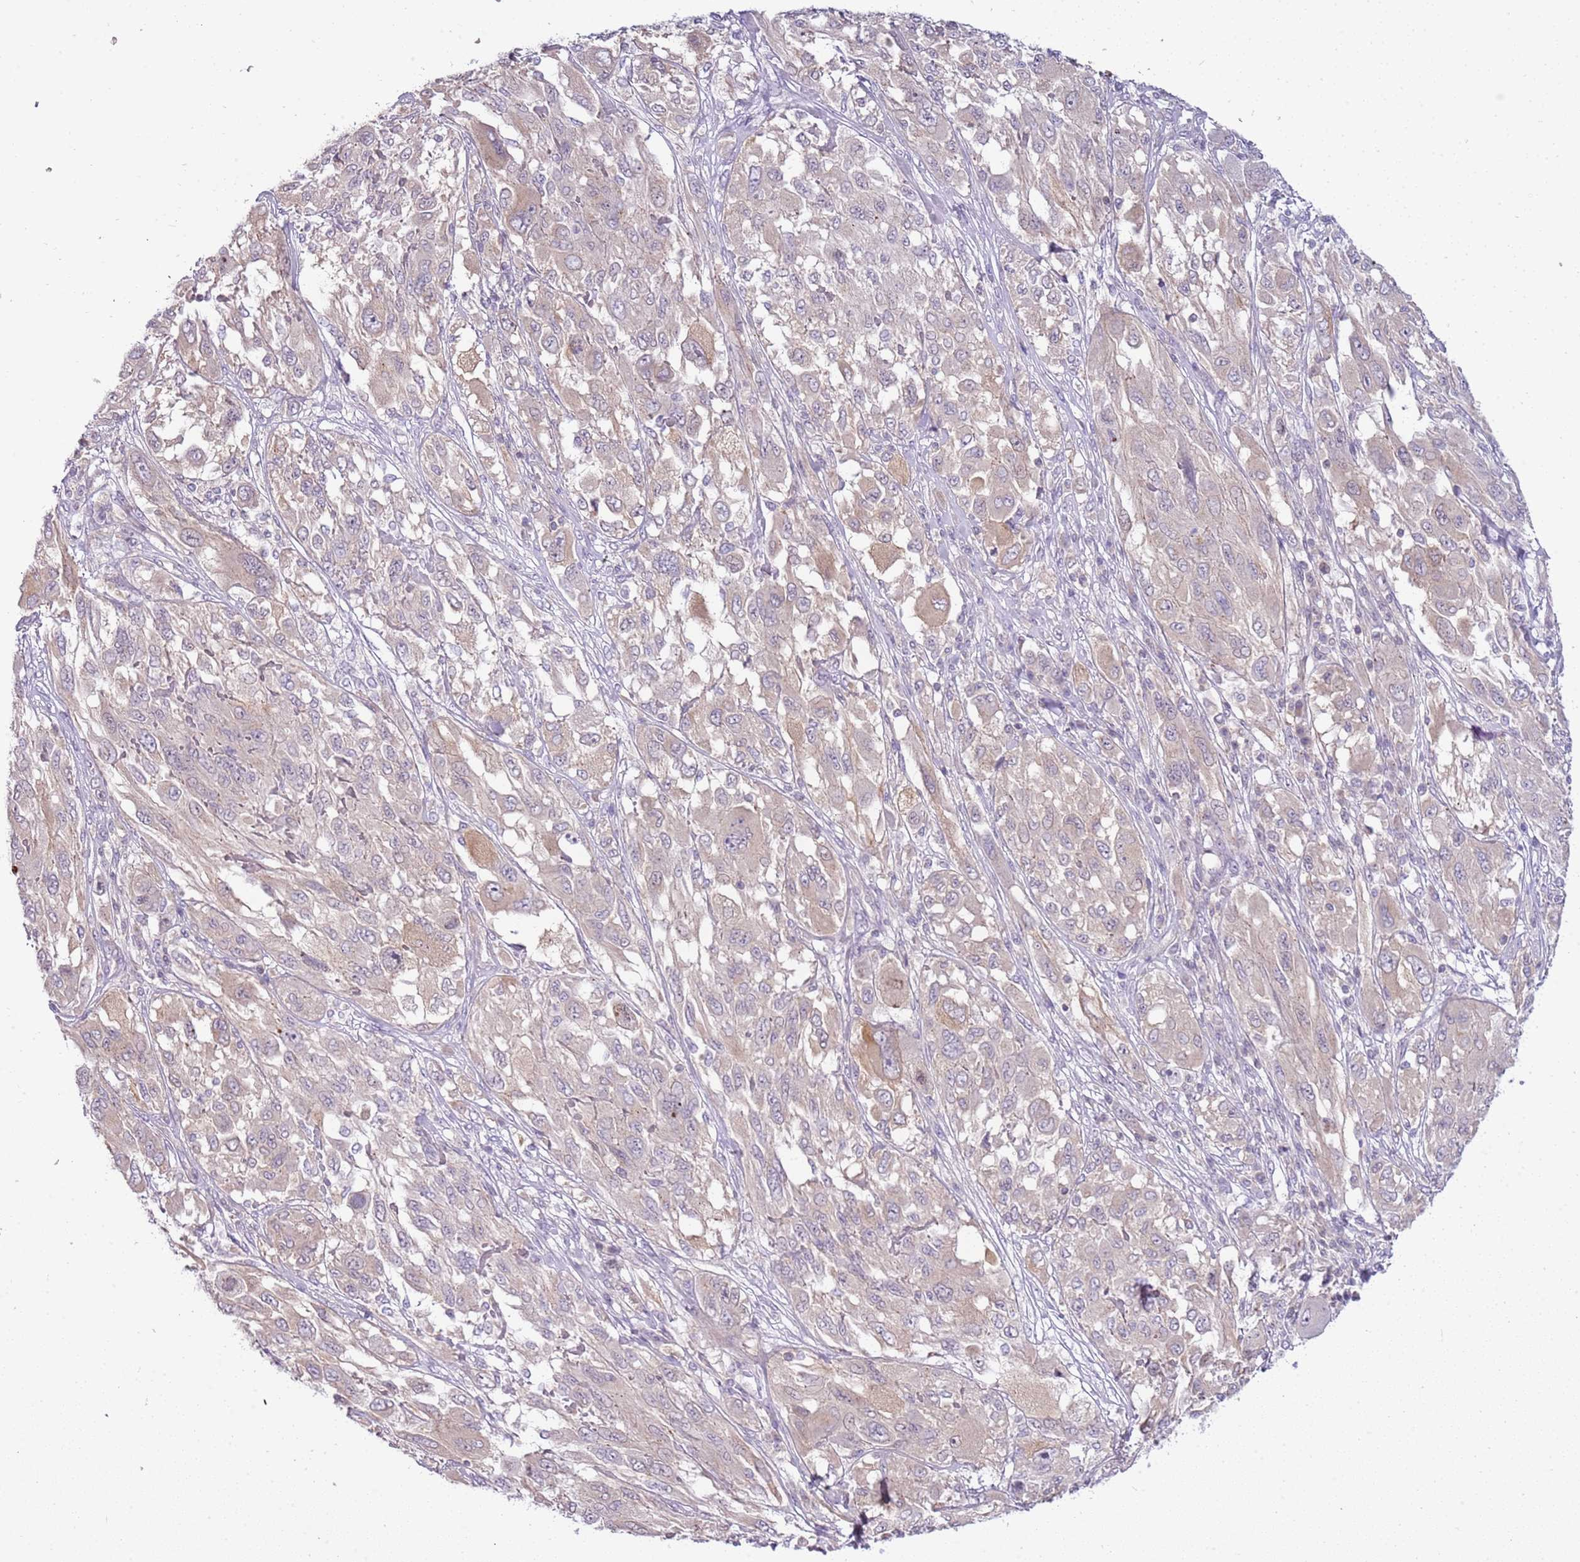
{"staining": {"intensity": "weak", "quantity": "25%-75%", "location": "cytoplasmic/membranous"}, "tissue": "melanoma", "cell_type": "Tumor cells", "image_type": "cancer", "snomed": [{"axis": "morphology", "description": "Malignant melanoma, NOS"}, {"axis": "topography", "description": "Skin"}], "caption": "Immunohistochemistry of melanoma reveals low levels of weak cytoplasmic/membranous positivity in about 25%-75% of tumor cells.", "gene": "CAPN7", "patient": {"sex": "female", "age": 91}}